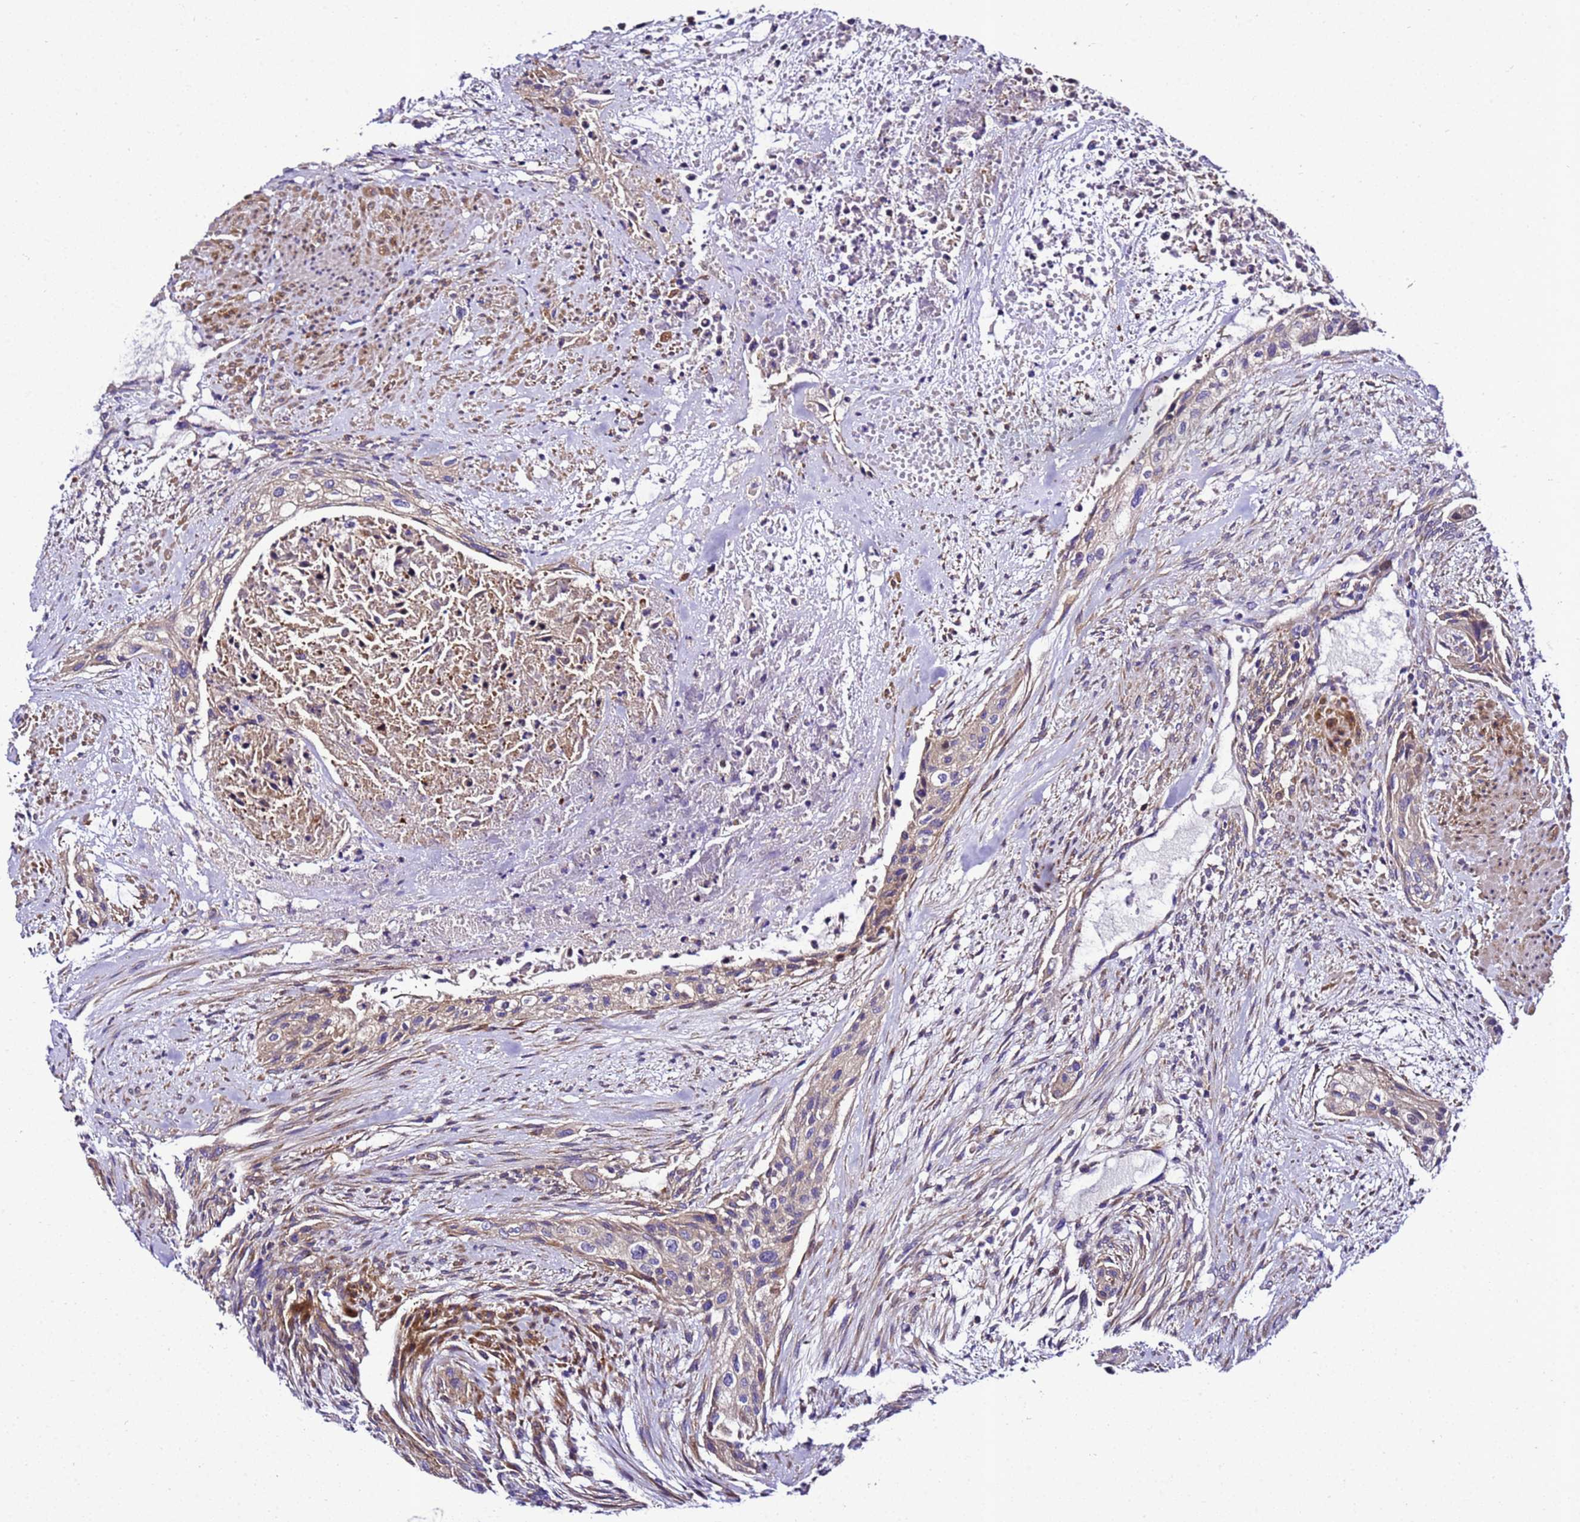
{"staining": {"intensity": "weak", "quantity": ">75%", "location": "cytoplasmic/membranous"}, "tissue": "urothelial cancer", "cell_type": "Tumor cells", "image_type": "cancer", "snomed": [{"axis": "morphology", "description": "Urothelial carcinoma, High grade"}, {"axis": "topography", "description": "Urinary bladder"}], "caption": "IHC image of high-grade urothelial carcinoma stained for a protein (brown), which reveals low levels of weak cytoplasmic/membranous staining in about >75% of tumor cells.", "gene": "ZNF417", "patient": {"sex": "male", "age": 35}}